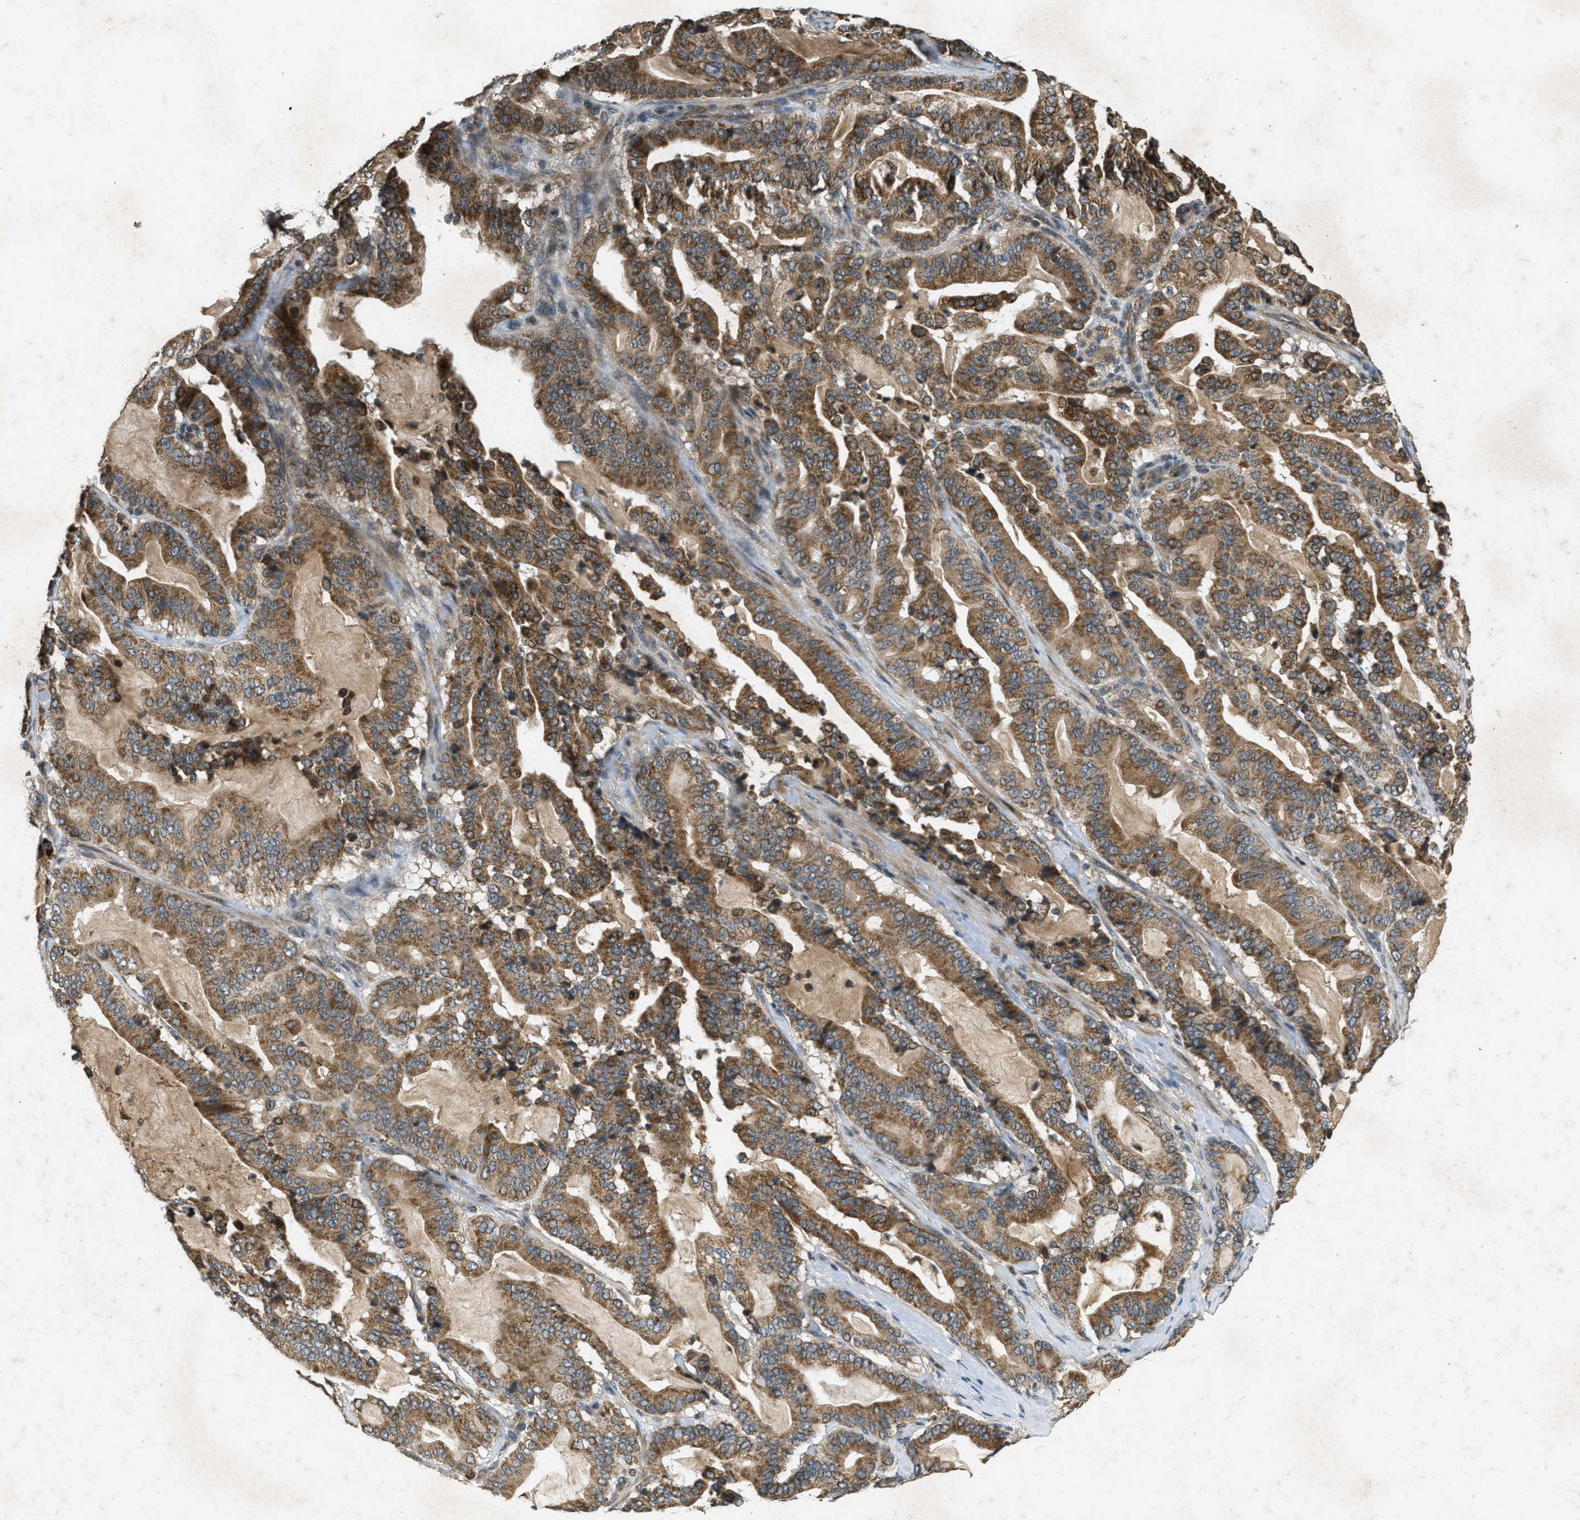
{"staining": {"intensity": "moderate", "quantity": ">75%", "location": "cytoplasmic/membranous"}, "tissue": "pancreatic cancer", "cell_type": "Tumor cells", "image_type": "cancer", "snomed": [{"axis": "morphology", "description": "Adenocarcinoma, NOS"}, {"axis": "topography", "description": "Pancreas"}], "caption": "Immunohistochemical staining of pancreatic adenocarcinoma displays moderate cytoplasmic/membranous protein expression in about >75% of tumor cells.", "gene": "PPP1R15A", "patient": {"sex": "male", "age": 63}}